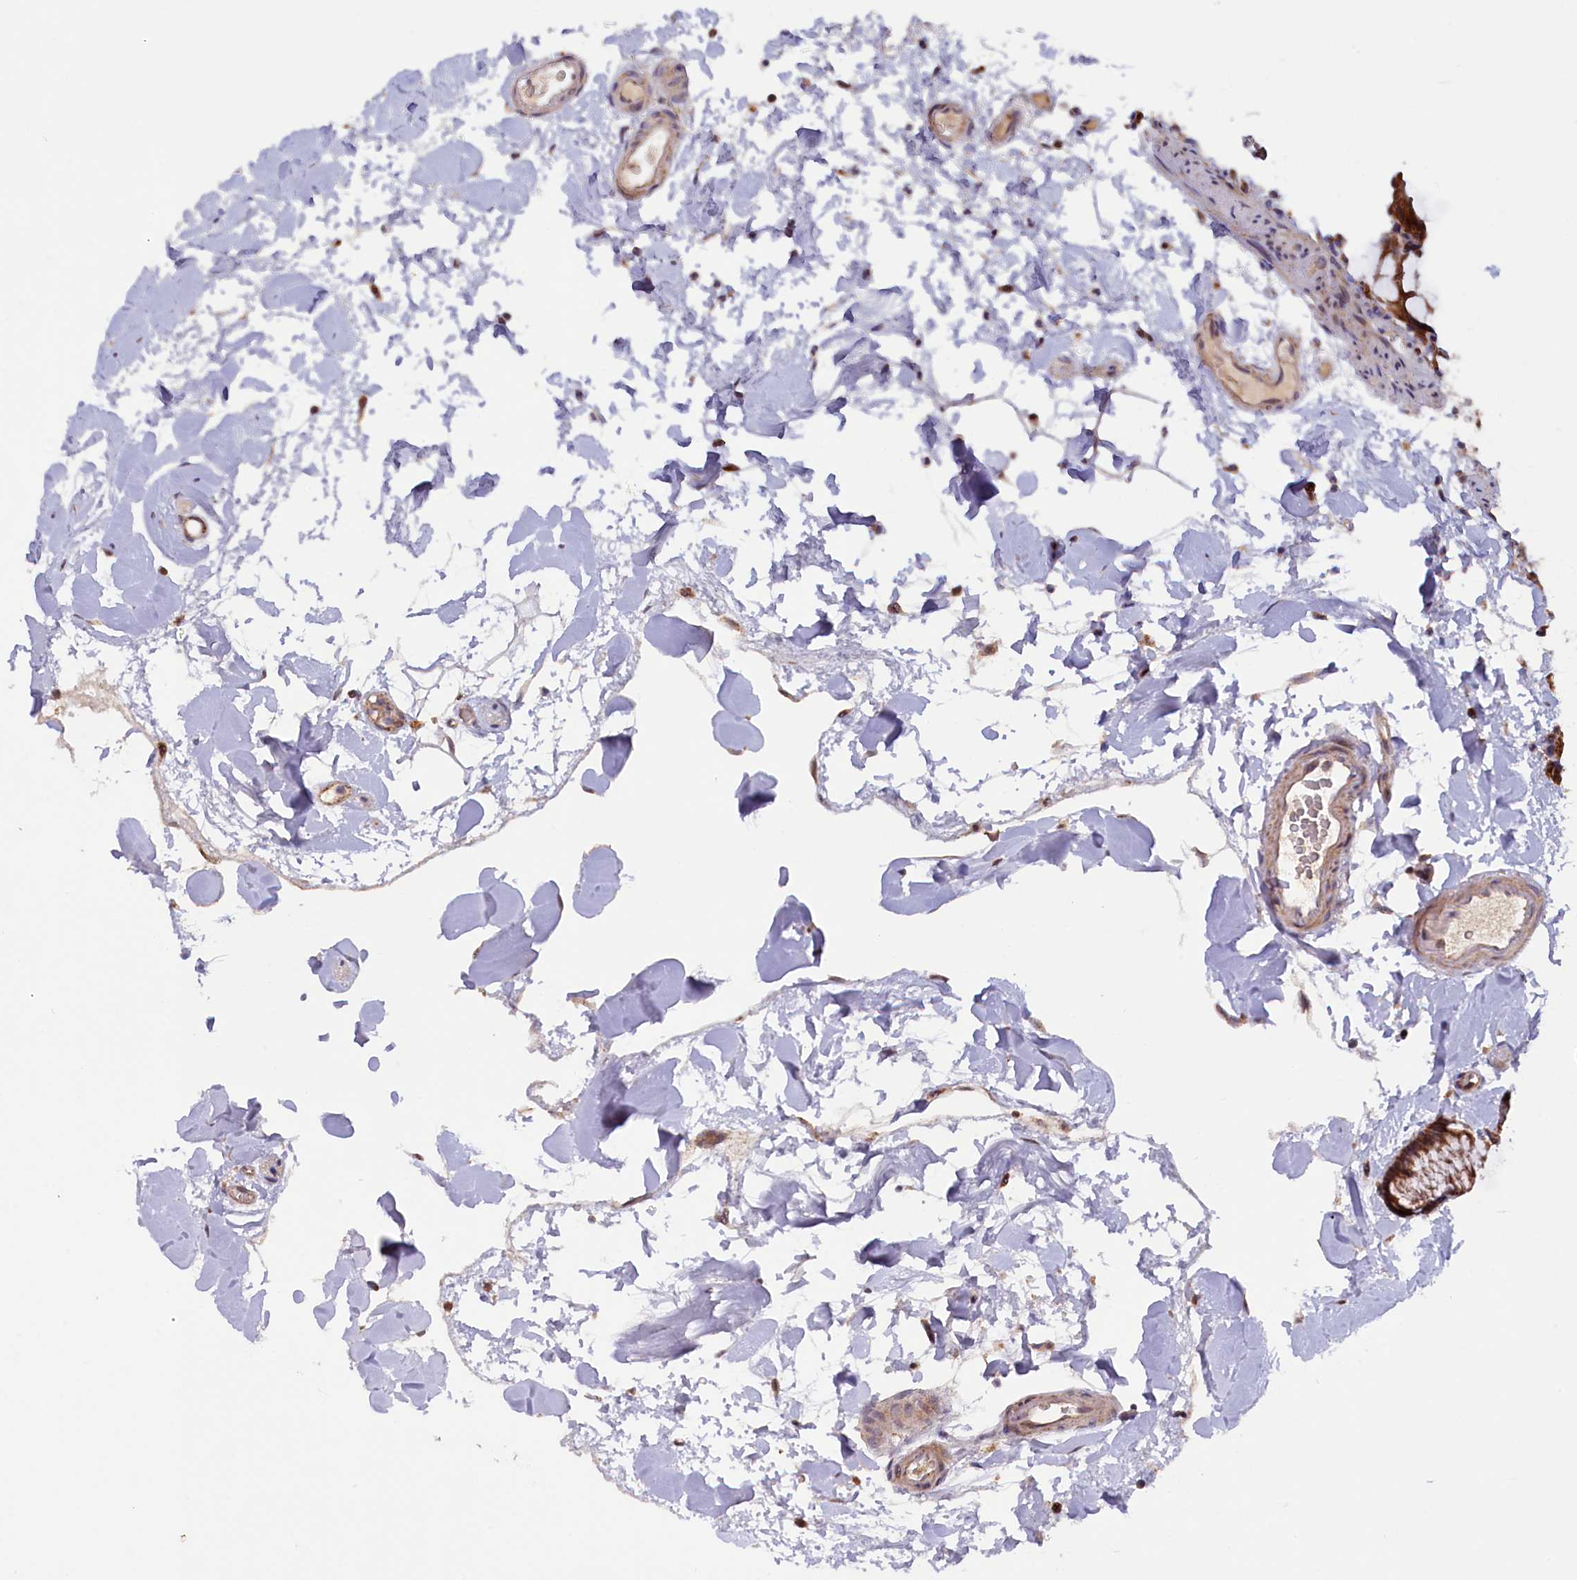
{"staining": {"intensity": "weak", "quantity": ">75%", "location": "cytoplasmic/membranous"}, "tissue": "colon", "cell_type": "Endothelial cells", "image_type": "normal", "snomed": [{"axis": "morphology", "description": "Normal tissue, NOS"}, {"axis": "topography", "description": "Colon"}], "caption": "Endothelial cells exhibit low levels of weak cytoplasmic/membranous positivity in about >75% of cells in benign human colon. (brown staining indicates protein expression, while blue staining denotes nuclei).", "gene": "DUS3L", "patient": {"sex": "male", "age": 75}}